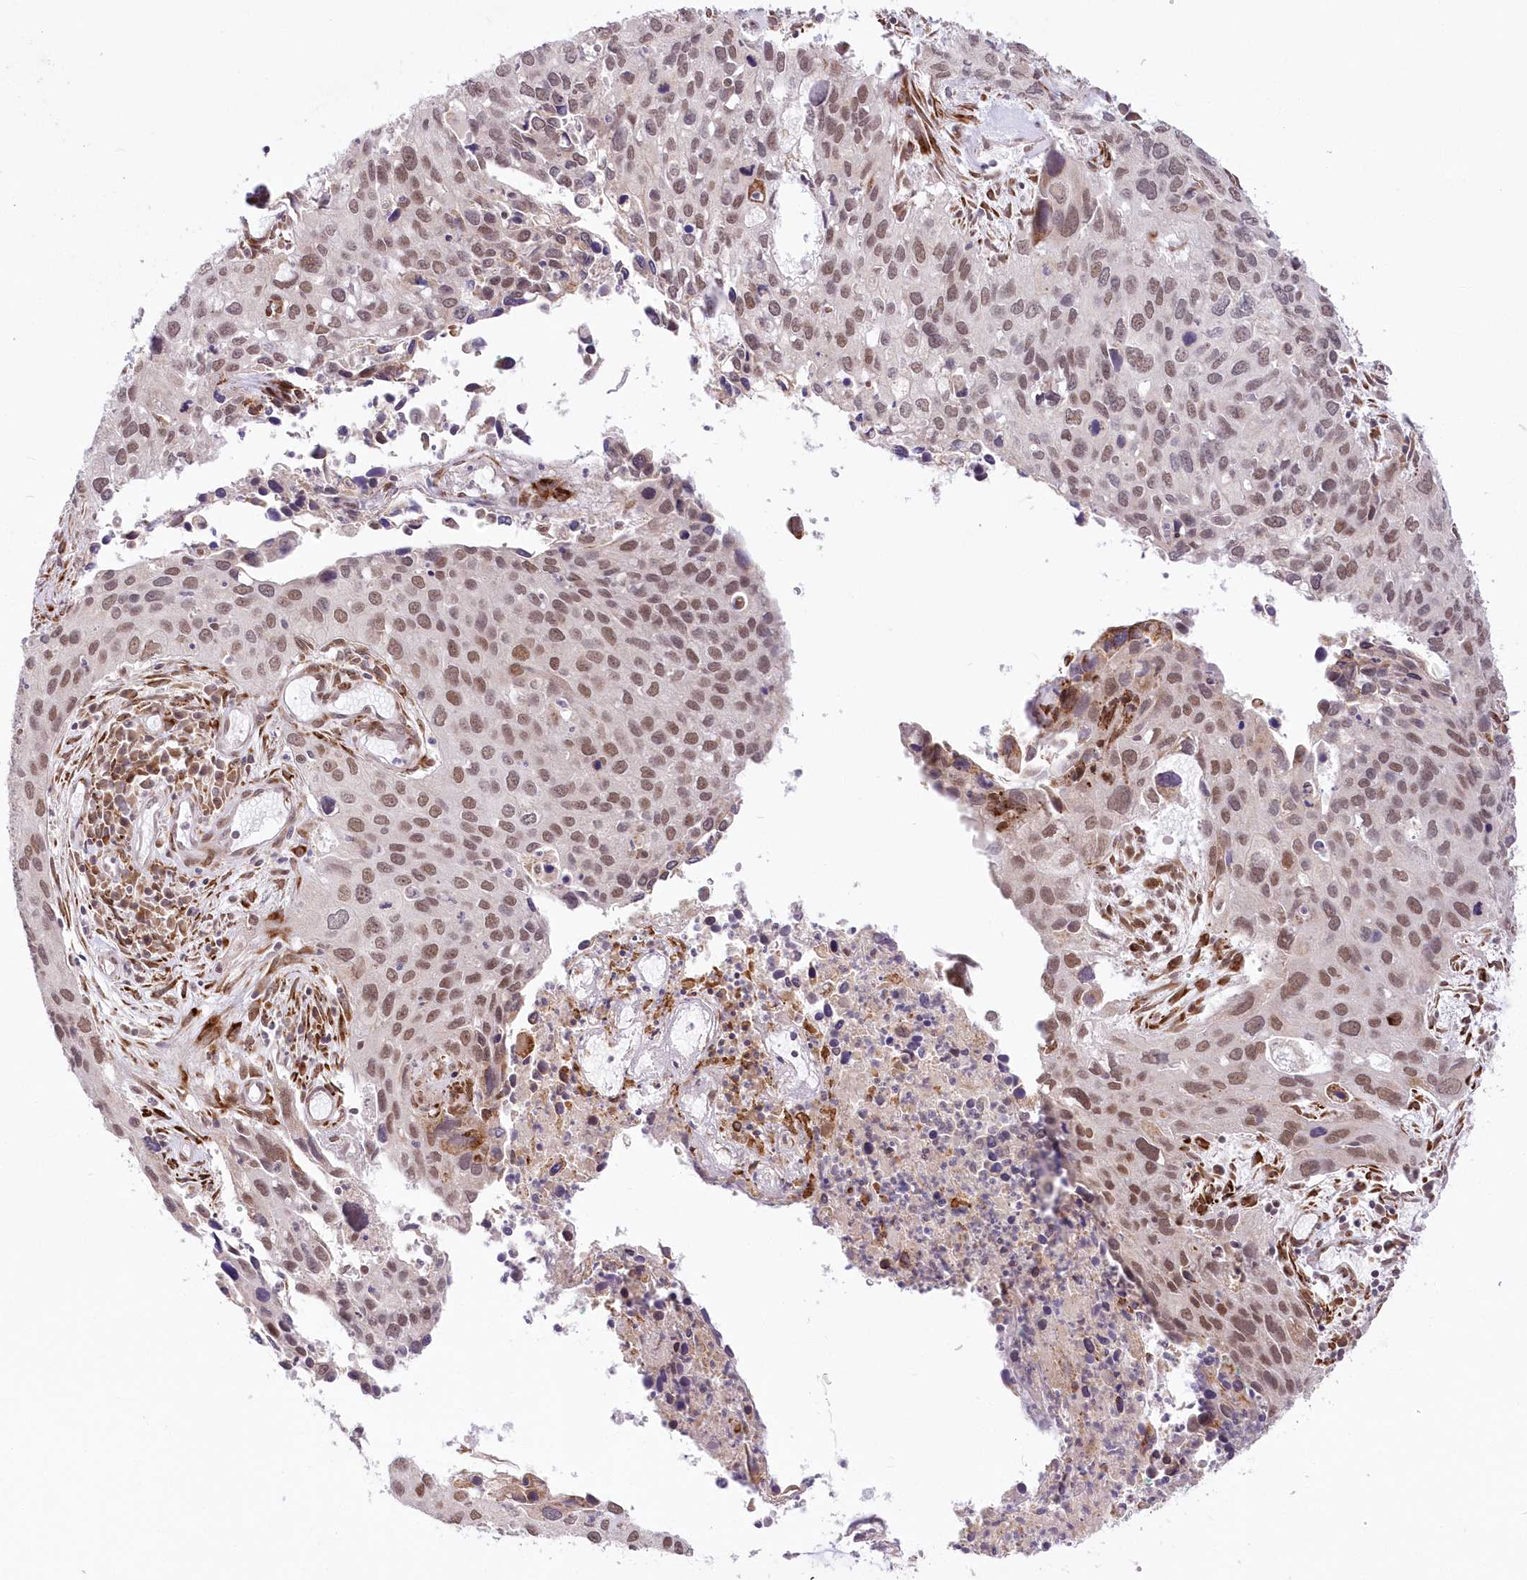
{"staining": {"intensity": "moderate", "quantity": "25%-75%", "location": "nuclear"}, "tissue": "cervical cancer", "cell_type": "Tumor cells", "image_type": "cancer", "snomed": [{"axis": "morphology", "description": "Squamous cell carcinoma, NOS"}, {"axis": "topography", "description": "Cervix"}], "caption": "Human cervical cancer stained with a brown dye exhibits moderate nuclear positive positivity in approximately 25%-75% of tumor cells.", "gene": "LDB1", "patient": {"sex": "female", "age": 55}}